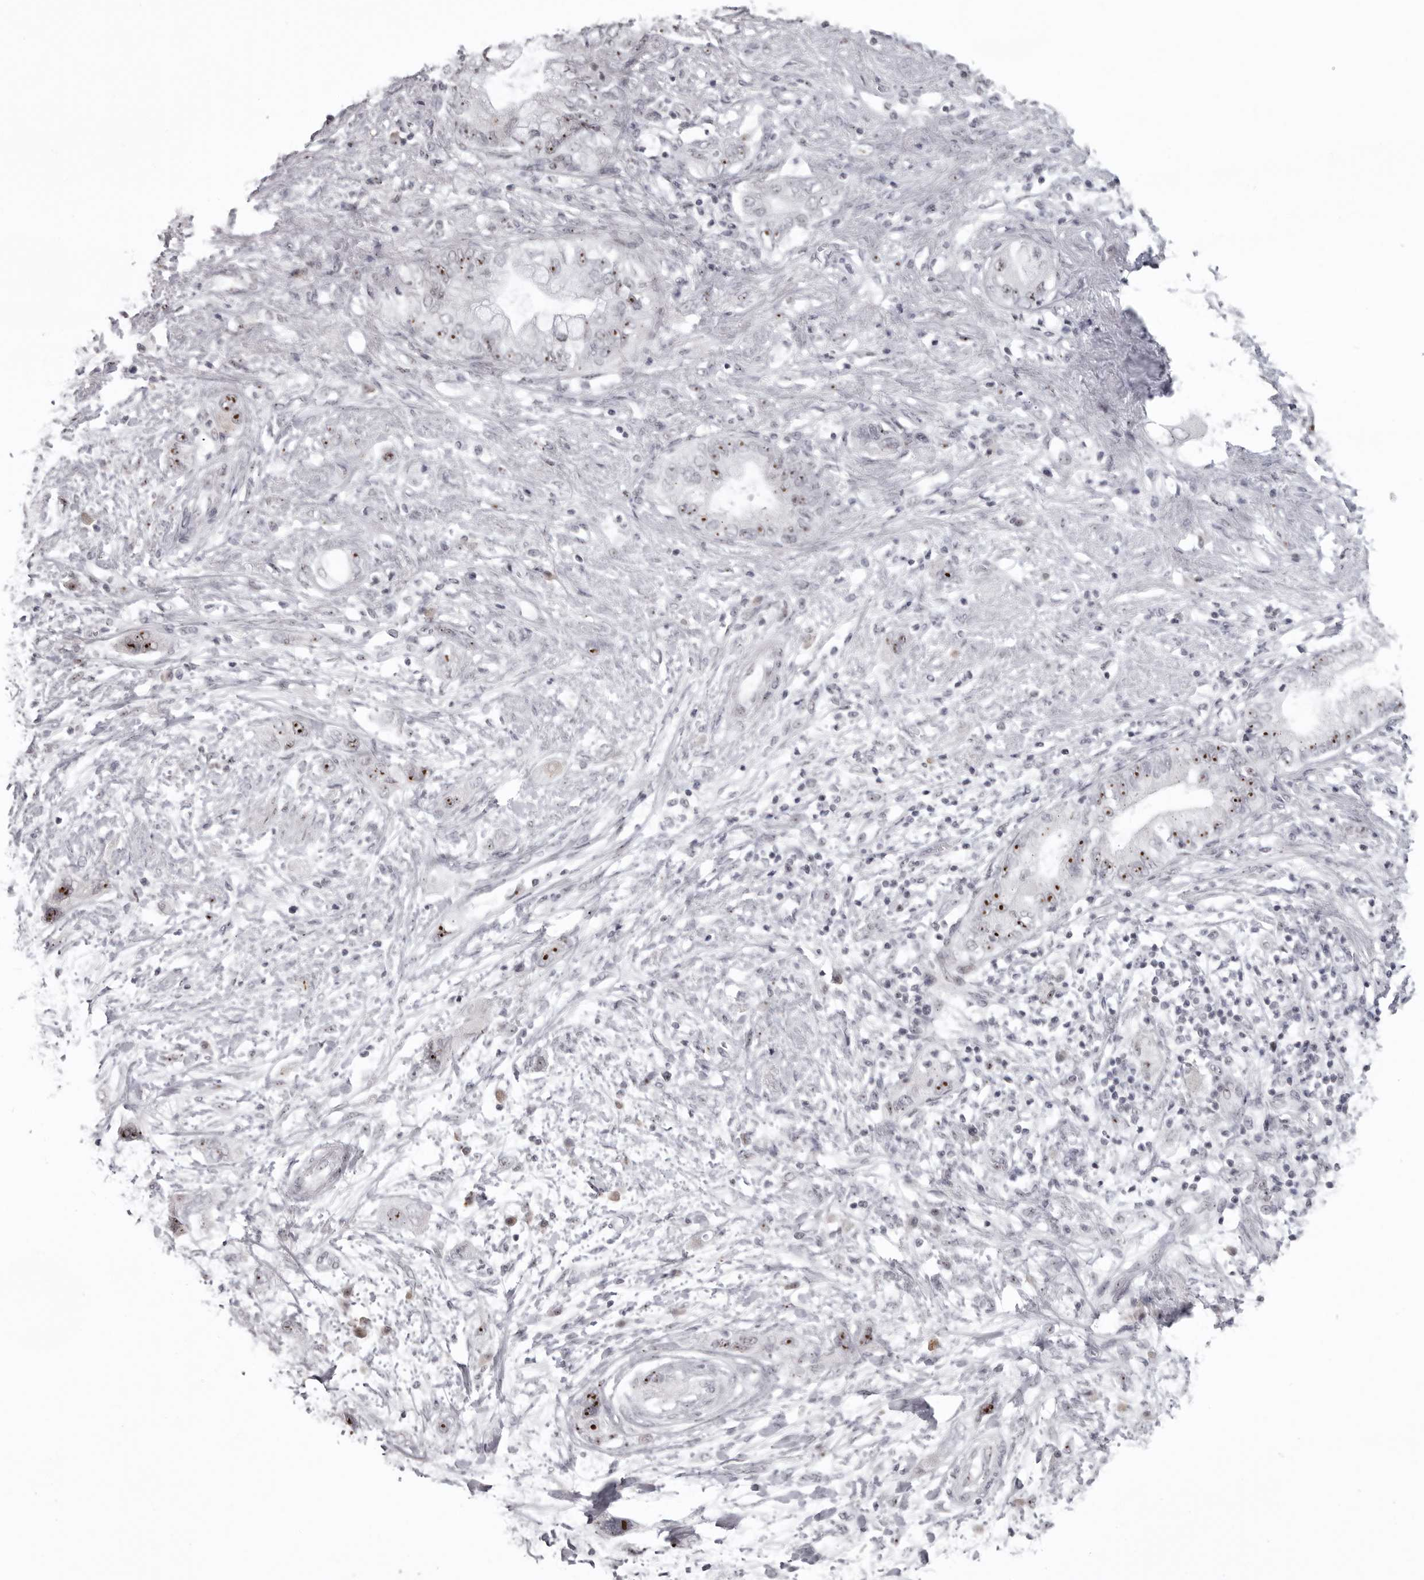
{"staining": {"intensity": "strong", "quantity": ">75%", "location": "nuclear"}, "tissue": "pancreatic cancer", "cell_type": "Tumor cells", "image_type": "cancer", "snomed": [{"axis": "morphology", "description": "Adenocarcinoma, NOS"}, {"axis": "topography", "description": "Pancreas"}], "caption": "Protein expression analysis of pancreatic adenocarcinoma displays strong nuclear staining in approximately >75% of tumor cells.", "gene": "HELZ", "patient": {"sex": "female", "age": 73}}